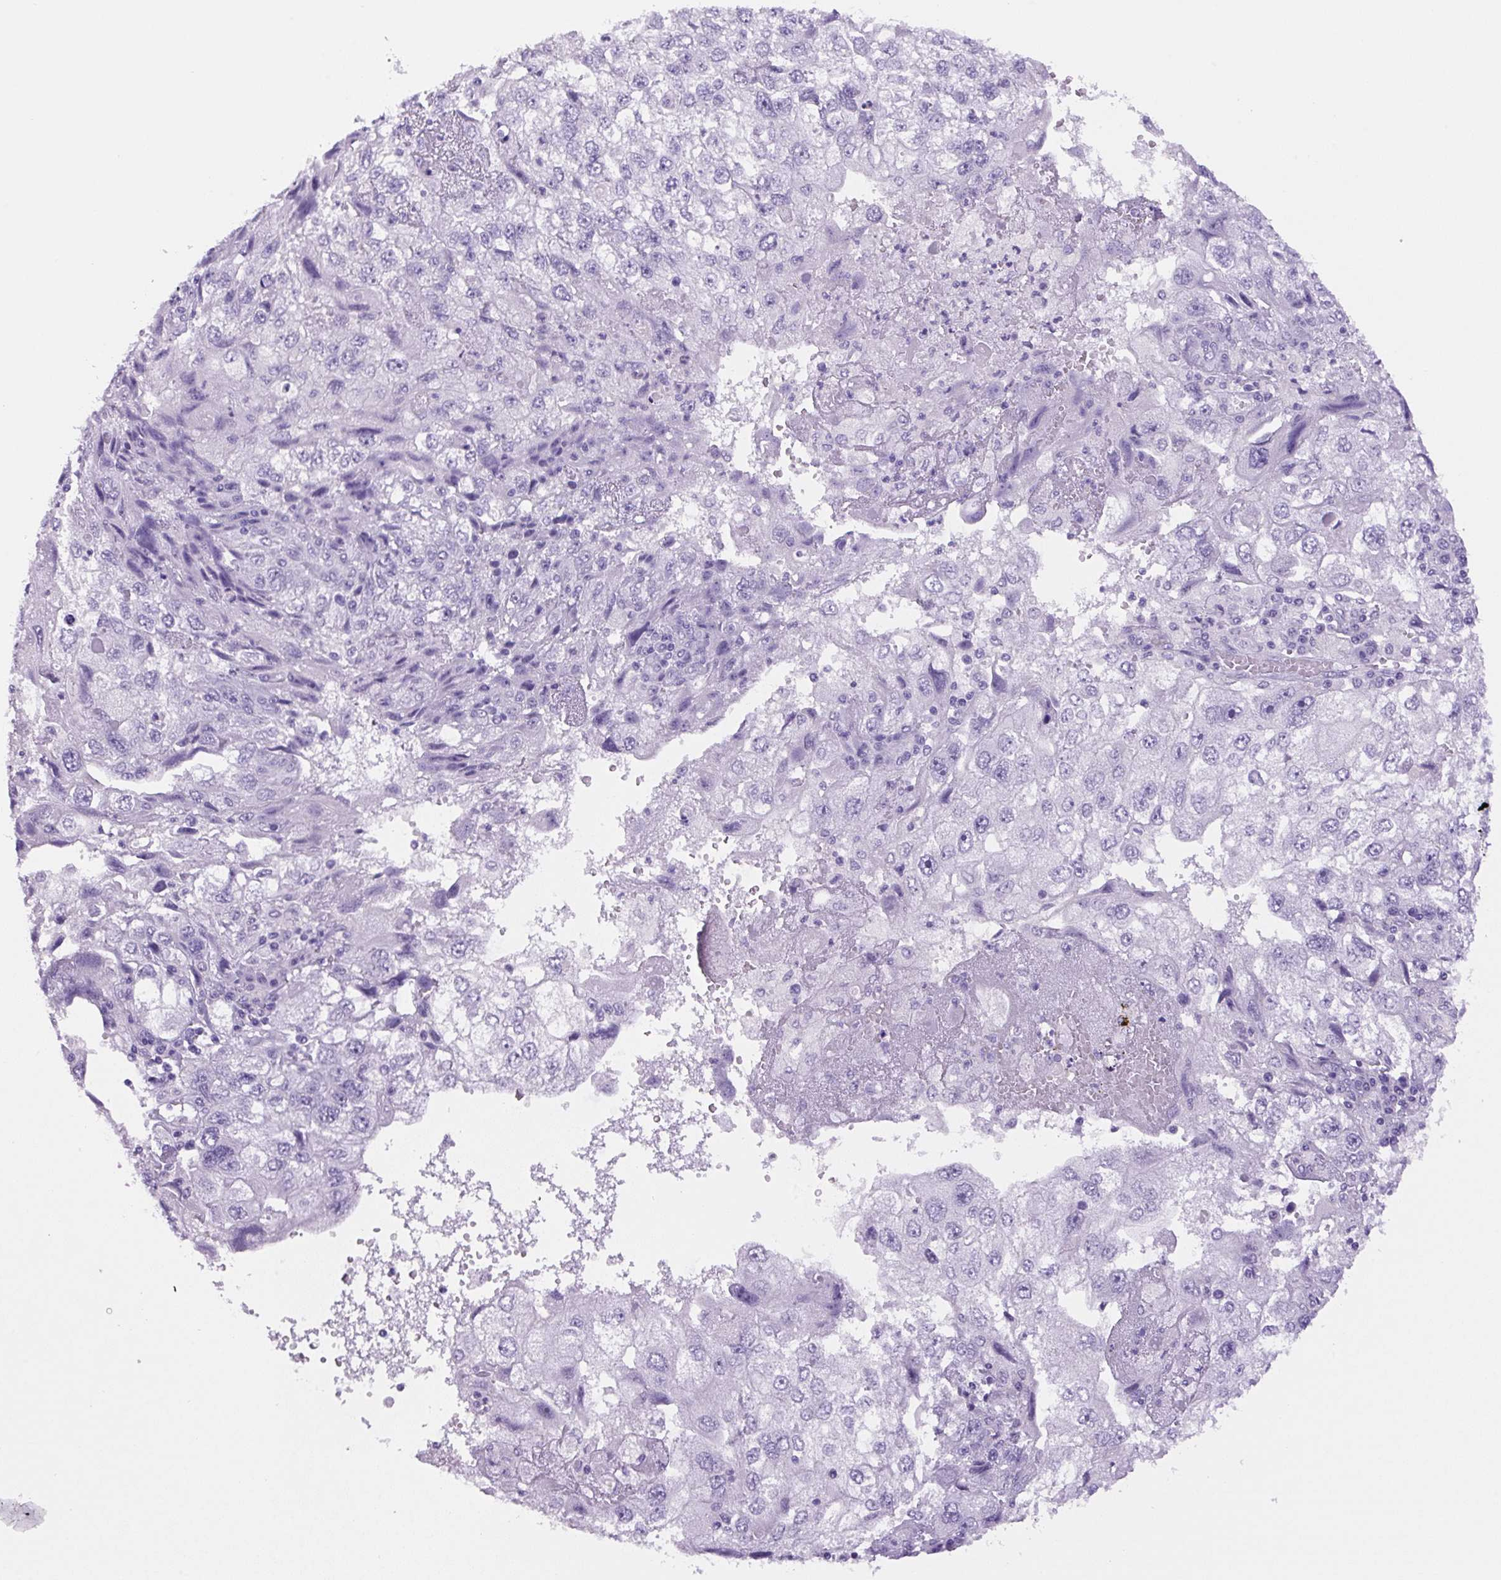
{"staining": {"intensity": "negative", "quantity": "none", "location": "none"}, "tissue": "endometrial cancer", "cell_type": "Tumor cells", "image_type": "cancer", "snomed": [{"axis": "morphology", "description": "Adenocarcinoma, NOS"}, {"axis": "topography", "description": "Endometrium"}], "caption": "This is an immunohistochemistry (IHC) histopathology image of human adenocarcinoma (endometrial). There is no expression in tumor cells.", "gene": "PRRT1", "patient": {"sex": "female", "age": 49}}